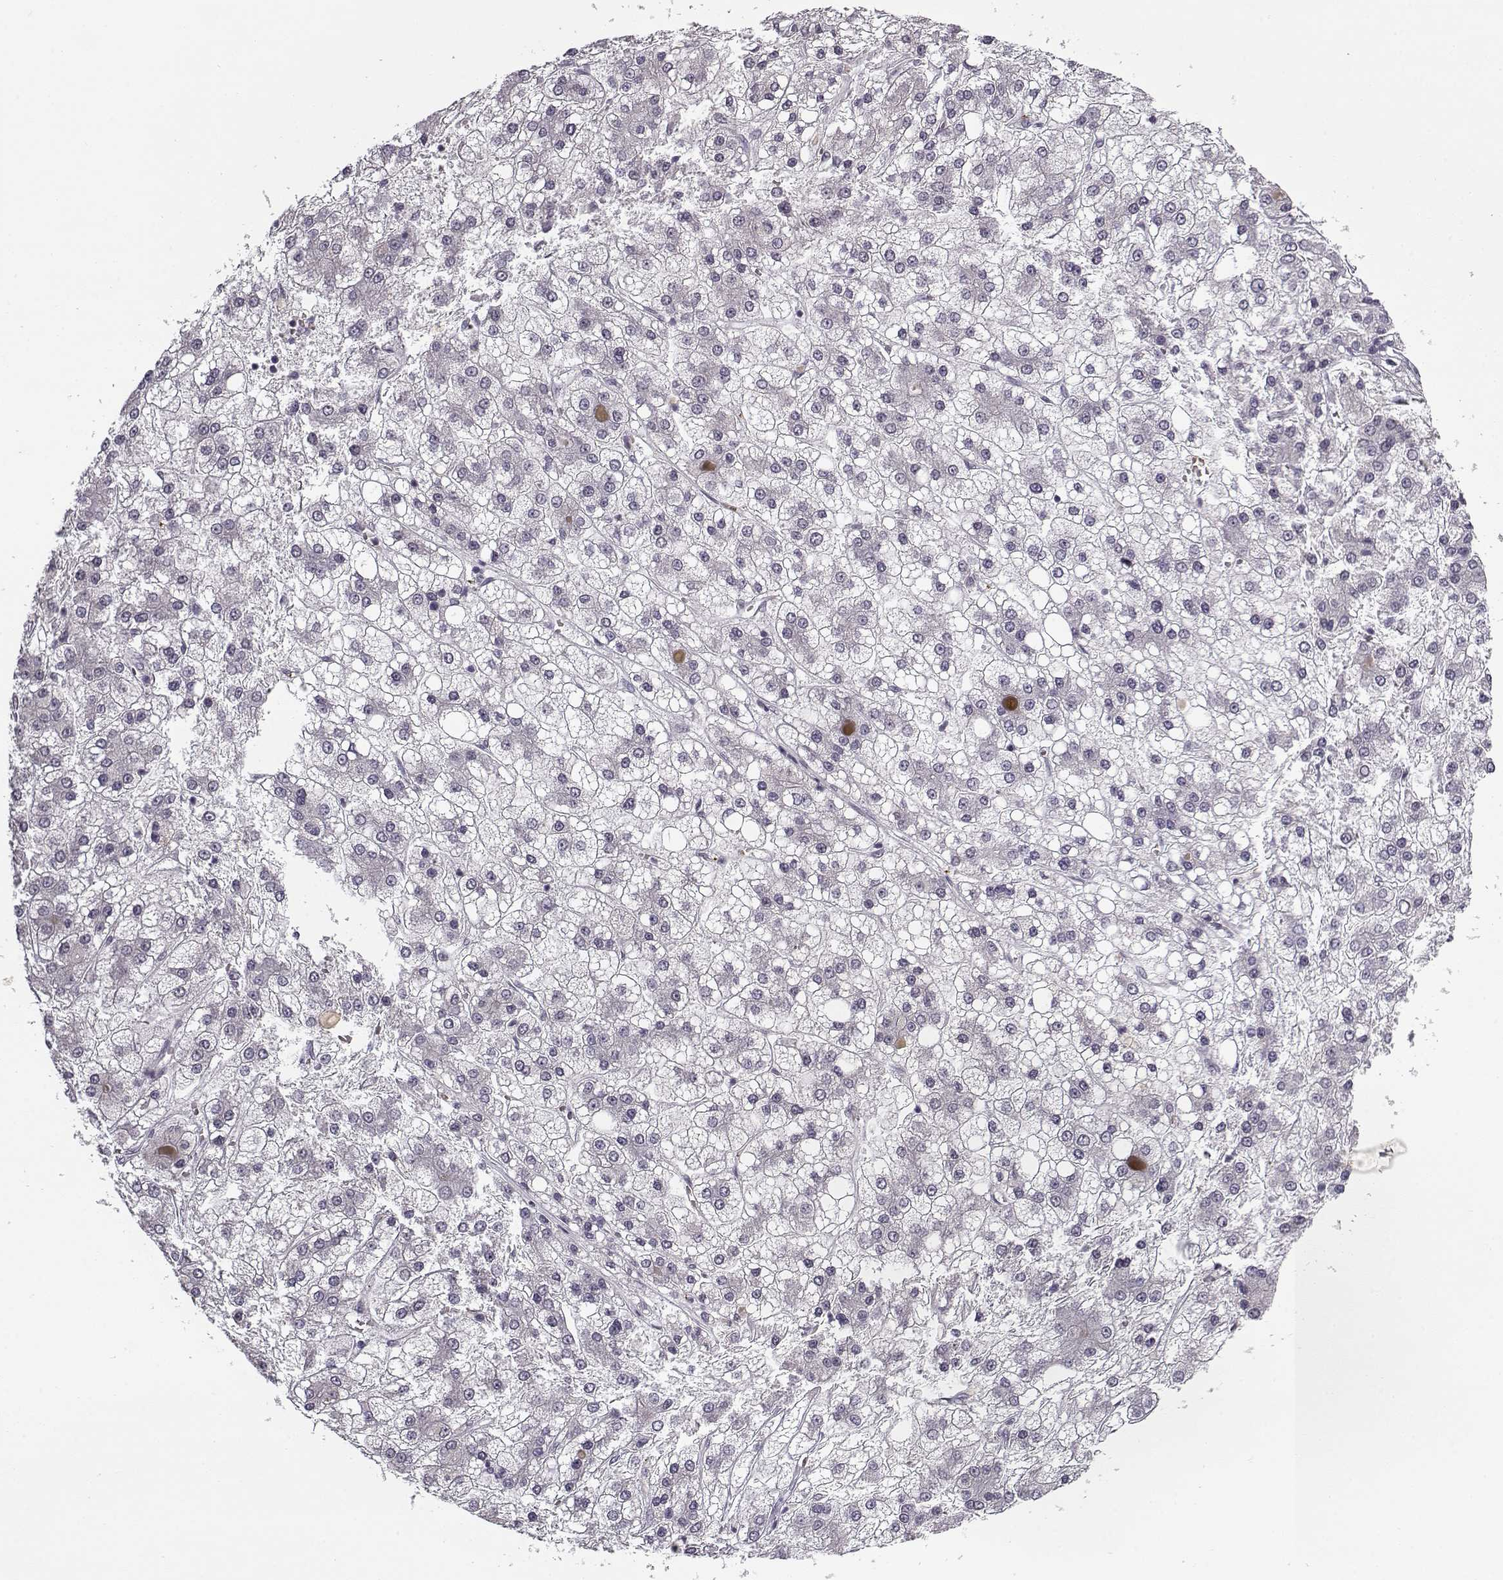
{"staining": {"intensity": "negative", "quantity": "none", "location": "none"}, "tissue": "liver cancer", "cell_type": "Tumor cells", "image_type": "cancer", "snomed": [{"axis": "morphology", "description": "Carcinoma, Hepatocellular, NOS"}, {"axis": "topography", "description": "Liver"}], "caption": "Tumor cells show no significant protein staining in liver cancer (hepatocellular carcinoma).", "gene": "SNCA", "patient": {"sex": "male", "age": 73}}